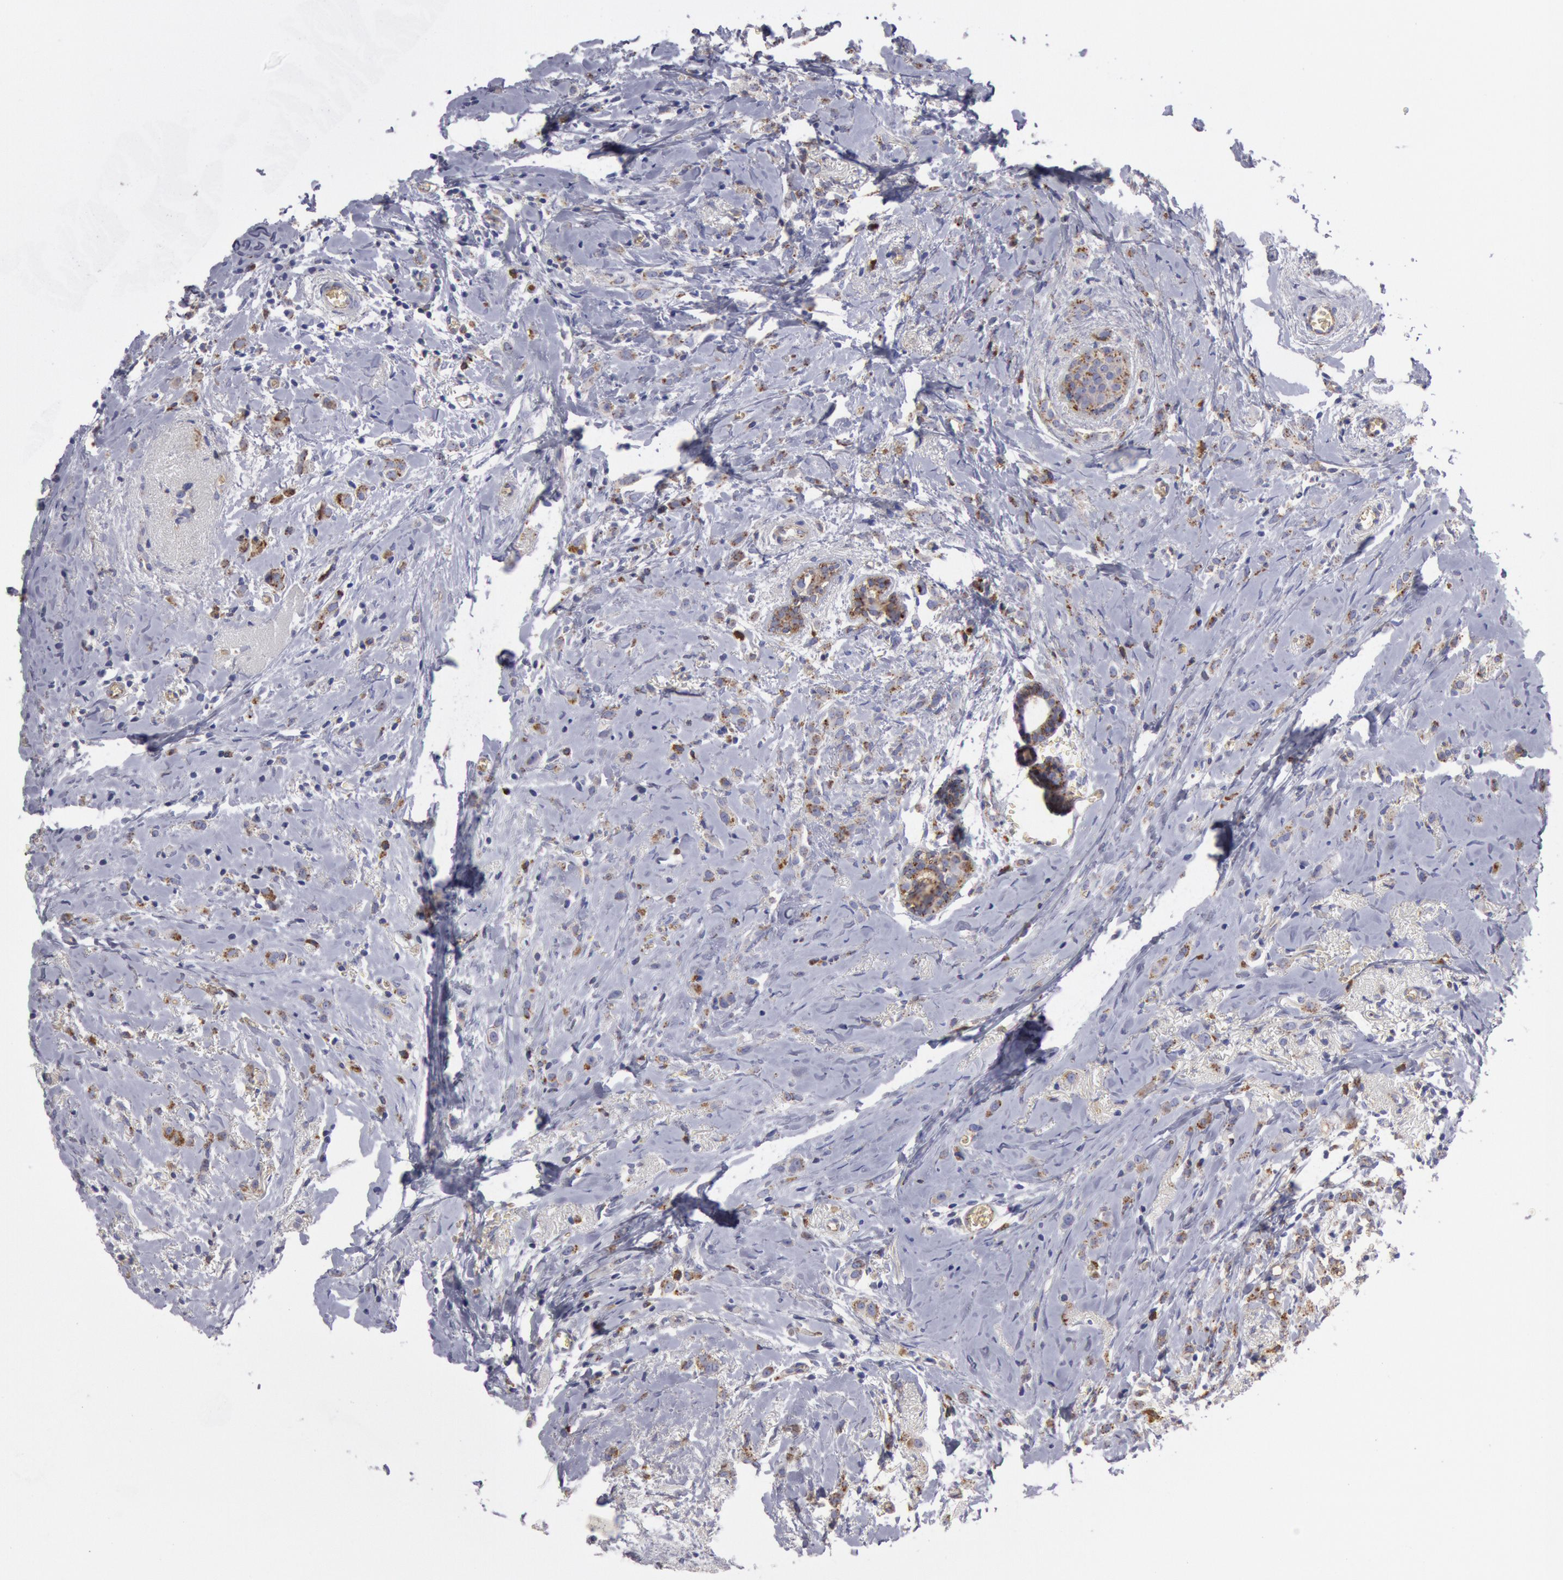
{"staining": {"intensity": "weak", "quantity": "25%-75%", "location": "cytoplasmic/membranous"}, "tissue": "breast cancer", "cell_type": "Tumor cells", "image_type": "cancer", "snomed": [{"axis": "morphology", "description": "Lobular carcinoma"}, {"axis": "topography", "description": "Breast"}], "caption": "Immunohistochemistry (IHC) (DAB (3,3'-diaminobenzidine)) staining of breast cancer exhibits weak cytoplasmic/membranous protein expression in about 25%-75% of tumor cells. (DAB IHC with brightfield microscopy, high magnification).", "gene": "FLOT1", "patient": {"sex": "female", "age": 57}}